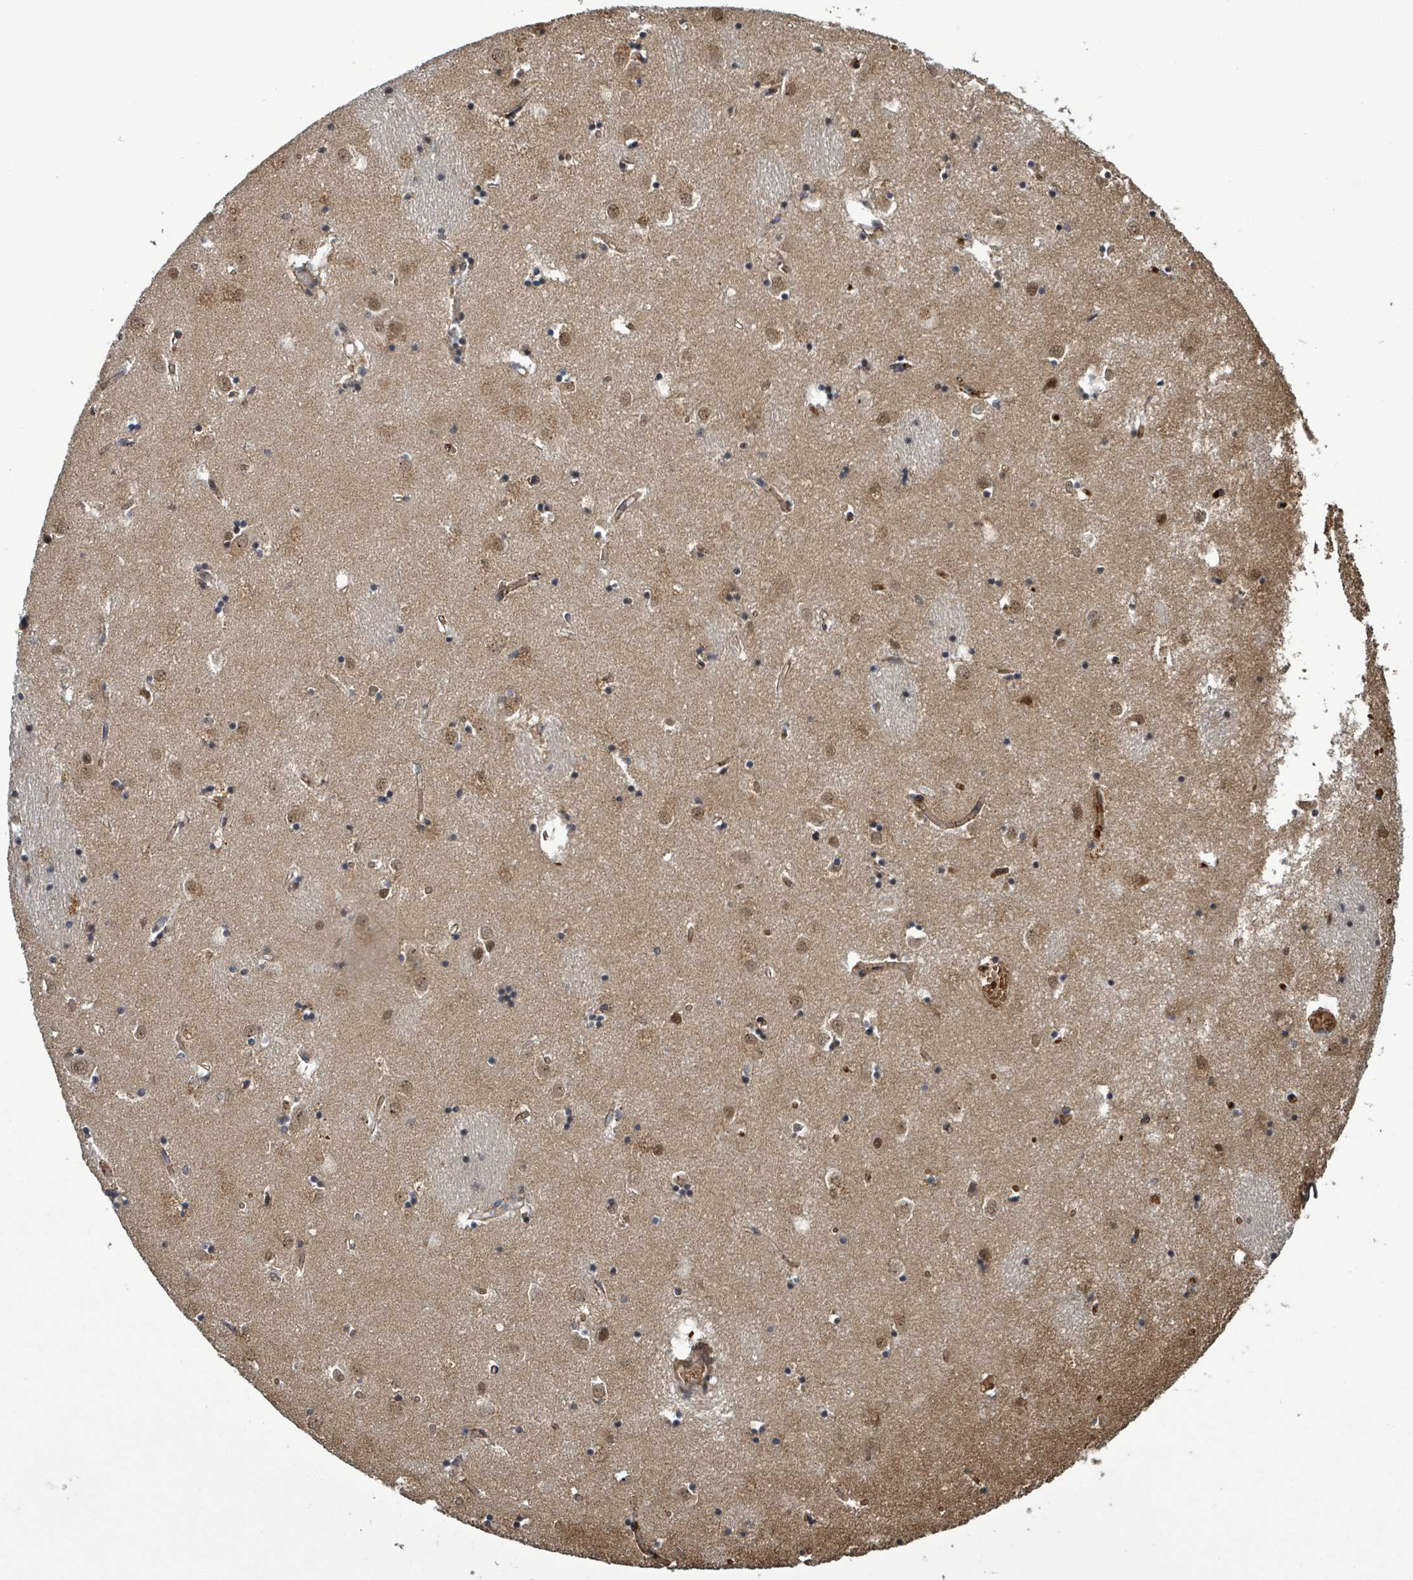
{"staining": {"intensity": "moderate", "quantity": "<25%", "location": "nuclear"}, "tissue": "caudate", "cell_type": "Glial cells", "image_type": "normal", "snomed": [{"axis": "morphology", "description": "Normal tissue, NOS"}, {"axis": "topography", "description": "Lateral ventricle wall"}], "caption": "Human caudate stained with a brown dye demonstrates moderate nuclear positive expression in about <25% of glial cells.", "gene": "PATZ1", "patient": {"sex": "male", "age": 70}}